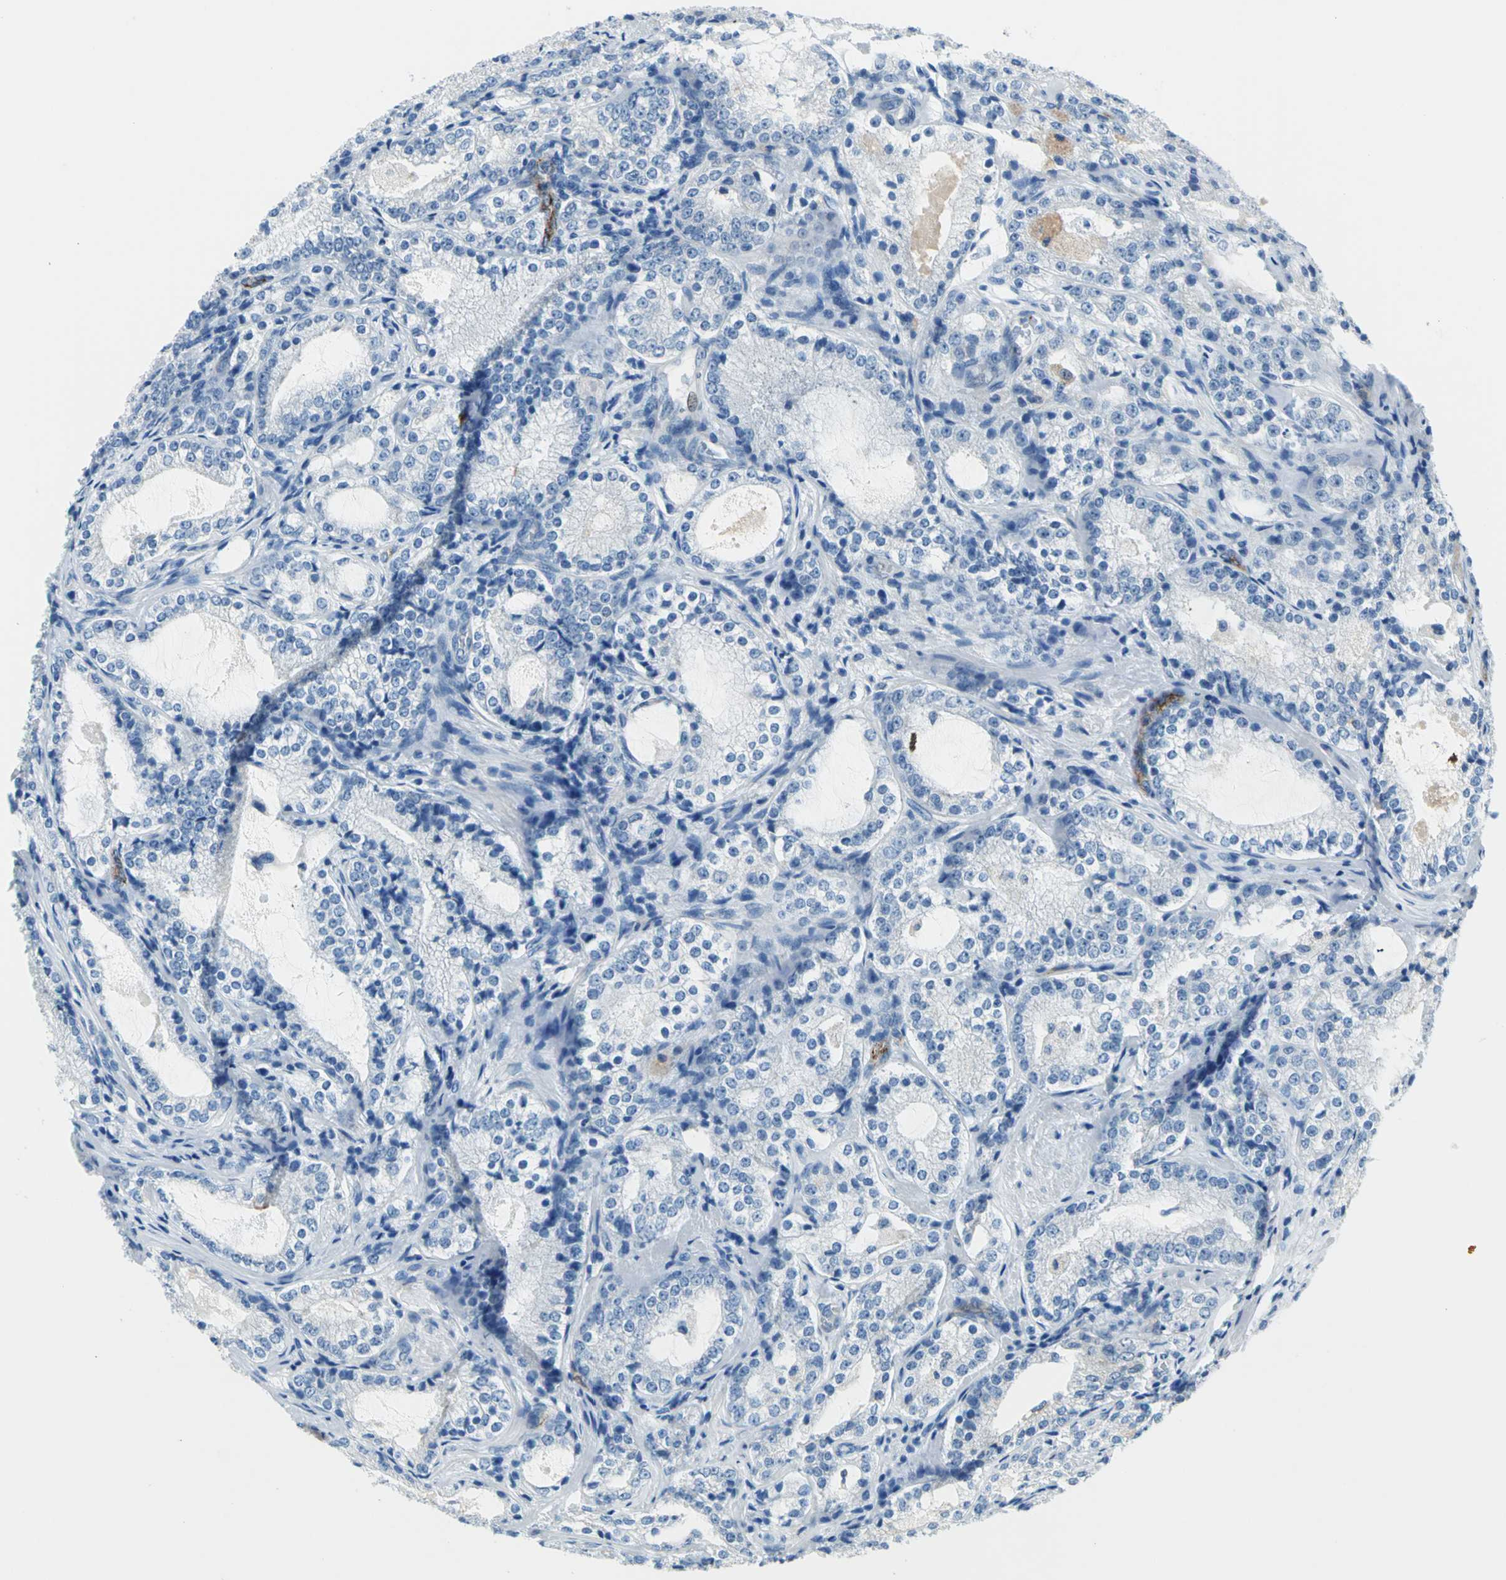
{"staining": {"intensity": "negative", "quantity": "none", "location": "none"}, "tissue": "prostate cancer", "cell_type": "Tumor cells", "image_type": "cancer", "snomed": [{"axis": "morphology", "description": "Adenocarcinoma, High grade"}, {"axis": "topography", "description": "Prostate"}], "caption": "IHC image of neoplastic tissue: human prostate cancer (high-grade adenocarcinoma) stained with DAB demonstrates no significant protein expression in tumor cells.", "gene": "SELP", "patient": {"sex": "male", "age": 63}}